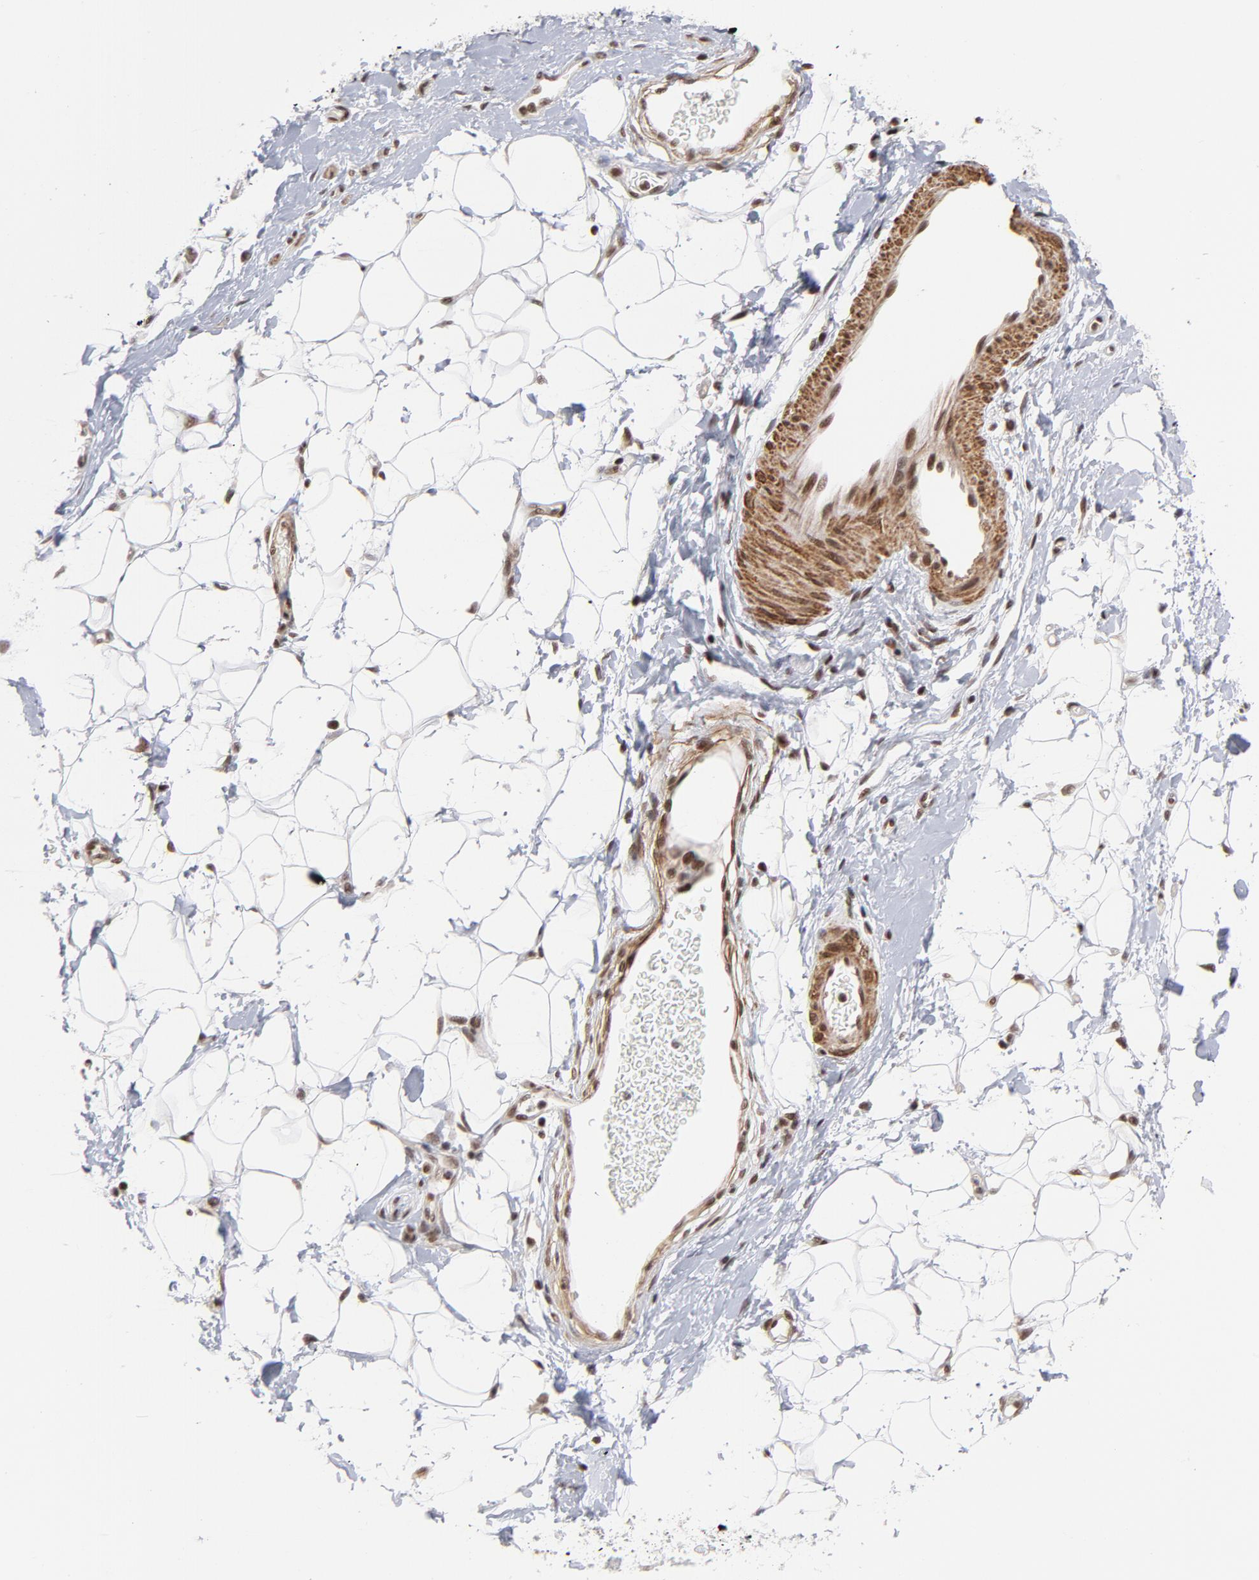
{"staining": {"intensity": "moderate", "quantity": ">75%", "location": "nuclear"}, "tissue": "adipose tissue", "cell_type": "Adipocytes", "image_type": "normal", "snomed": [{"axis": "morphology", "description": "Normal tissue, NOS"}, {"axis": "morphology", "description": "Urothelial carcinoma, High grade"}, {"axis": "topography", "description": "Vascular tissue"}, {"axis": "topography", "description": "Urinary bladder"}], "caption": "Immunohistochemistry (IHC) (DAB) staining of benign adipose tissue exhibits moderate nuclear protein expression in approximately >75% of adipocytes. The staining was performed using DAB to visualize the protein expression in brown, while the nuclei were stained in blue with hematoxylin (Magnification: 20x).", "gene": "CTCF", "patient": {"sex": "female", "age": 56}}